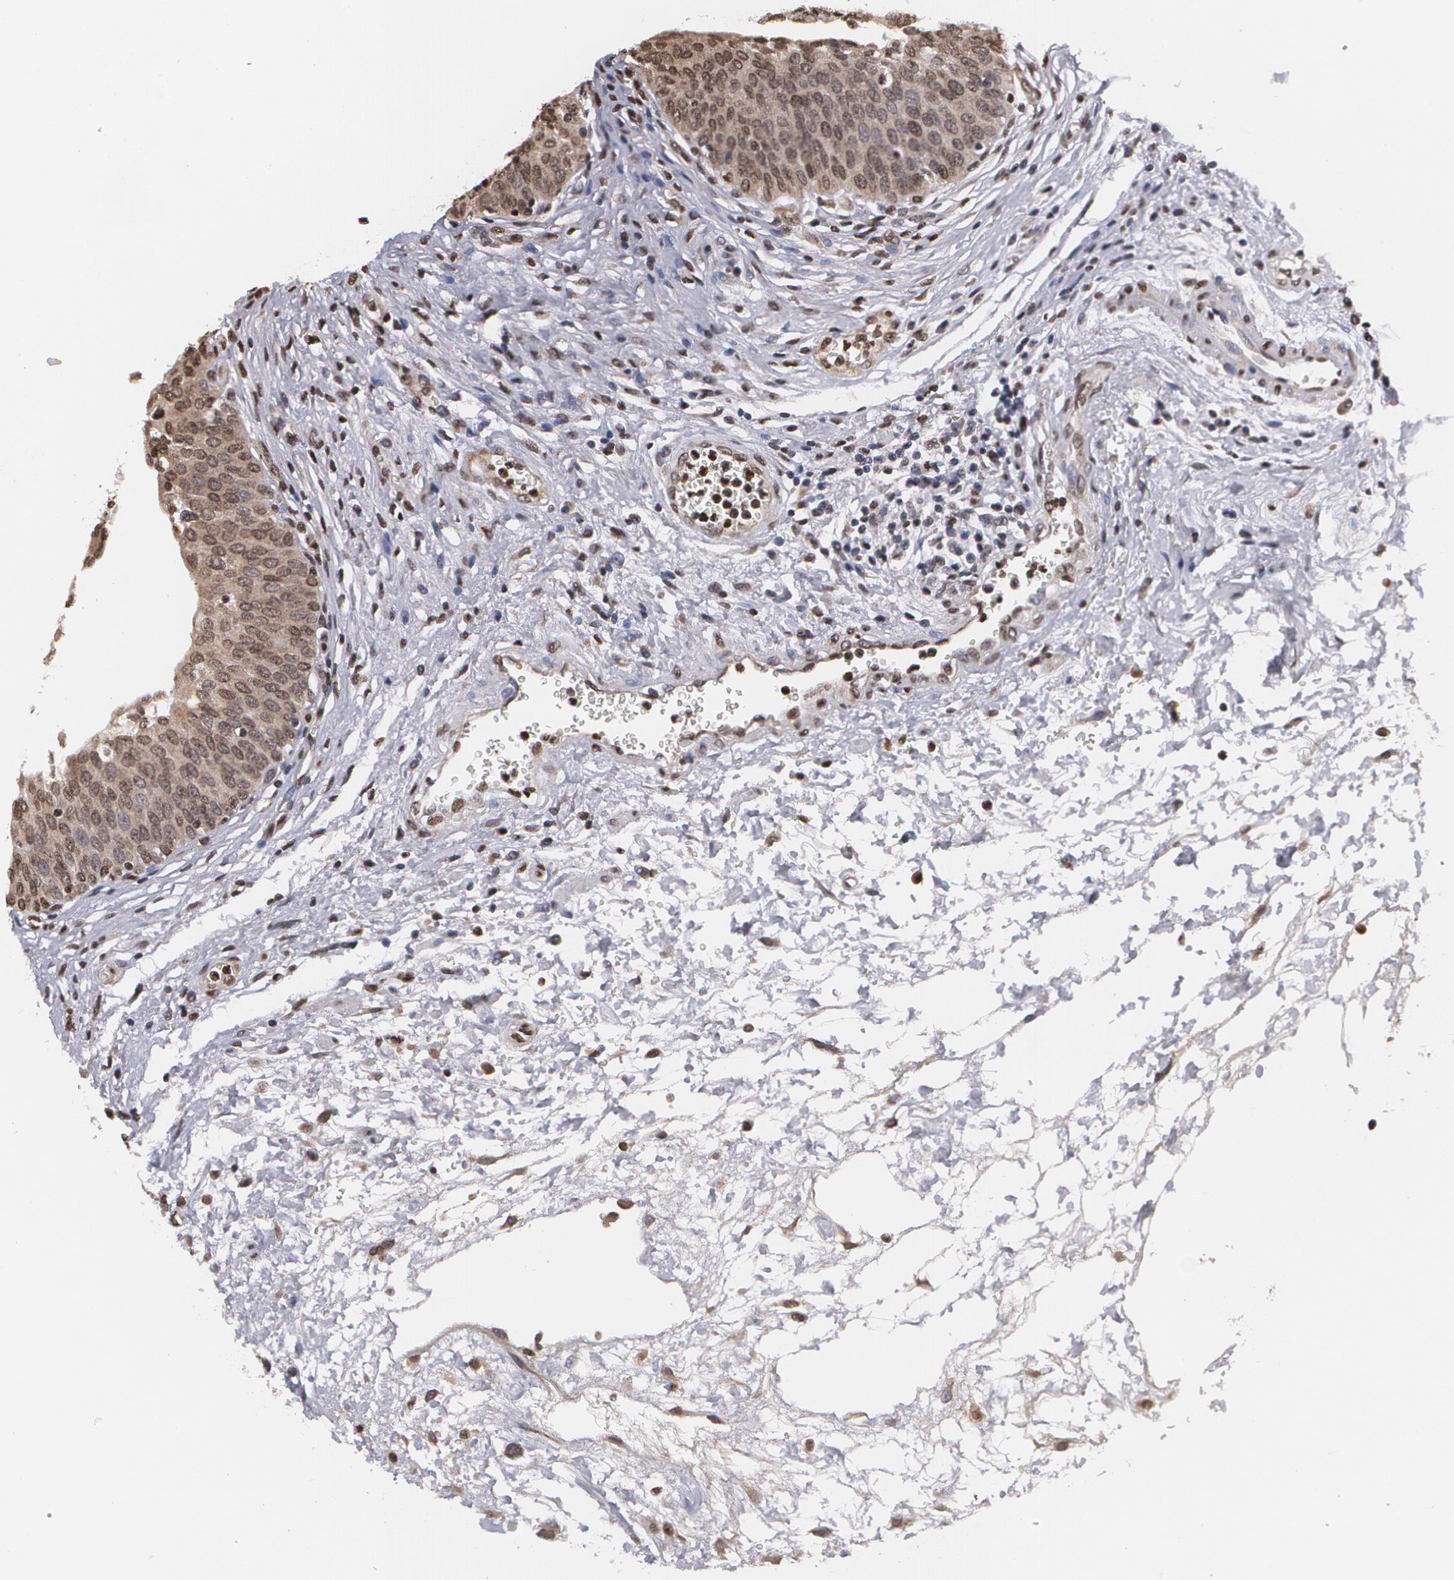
{"staining": {"intensity": "strong", "quantity": ">75%", "location": "cytoplasmic/membranous,nuclear"}, "tissue": "urinary bladder", "cell_type": "Urothelial cells", "image_type": "normal", "snomed": [{"axis": "morphology", "description": "Normal tissue, NOS"}, {"axis": "topography", "description": "Smooth muscle"}, {"axis": "topography", "description": "Urinary bladder"}], "caption": "Normal urinary bladder demonstrates strong cytoplasmic/membranous,nuclear expression in approximately >75% of urothelial cells, visualized by immunohistochemistry.", "gene": "MVP", "patient": {"sex": "male", "age": 35}}